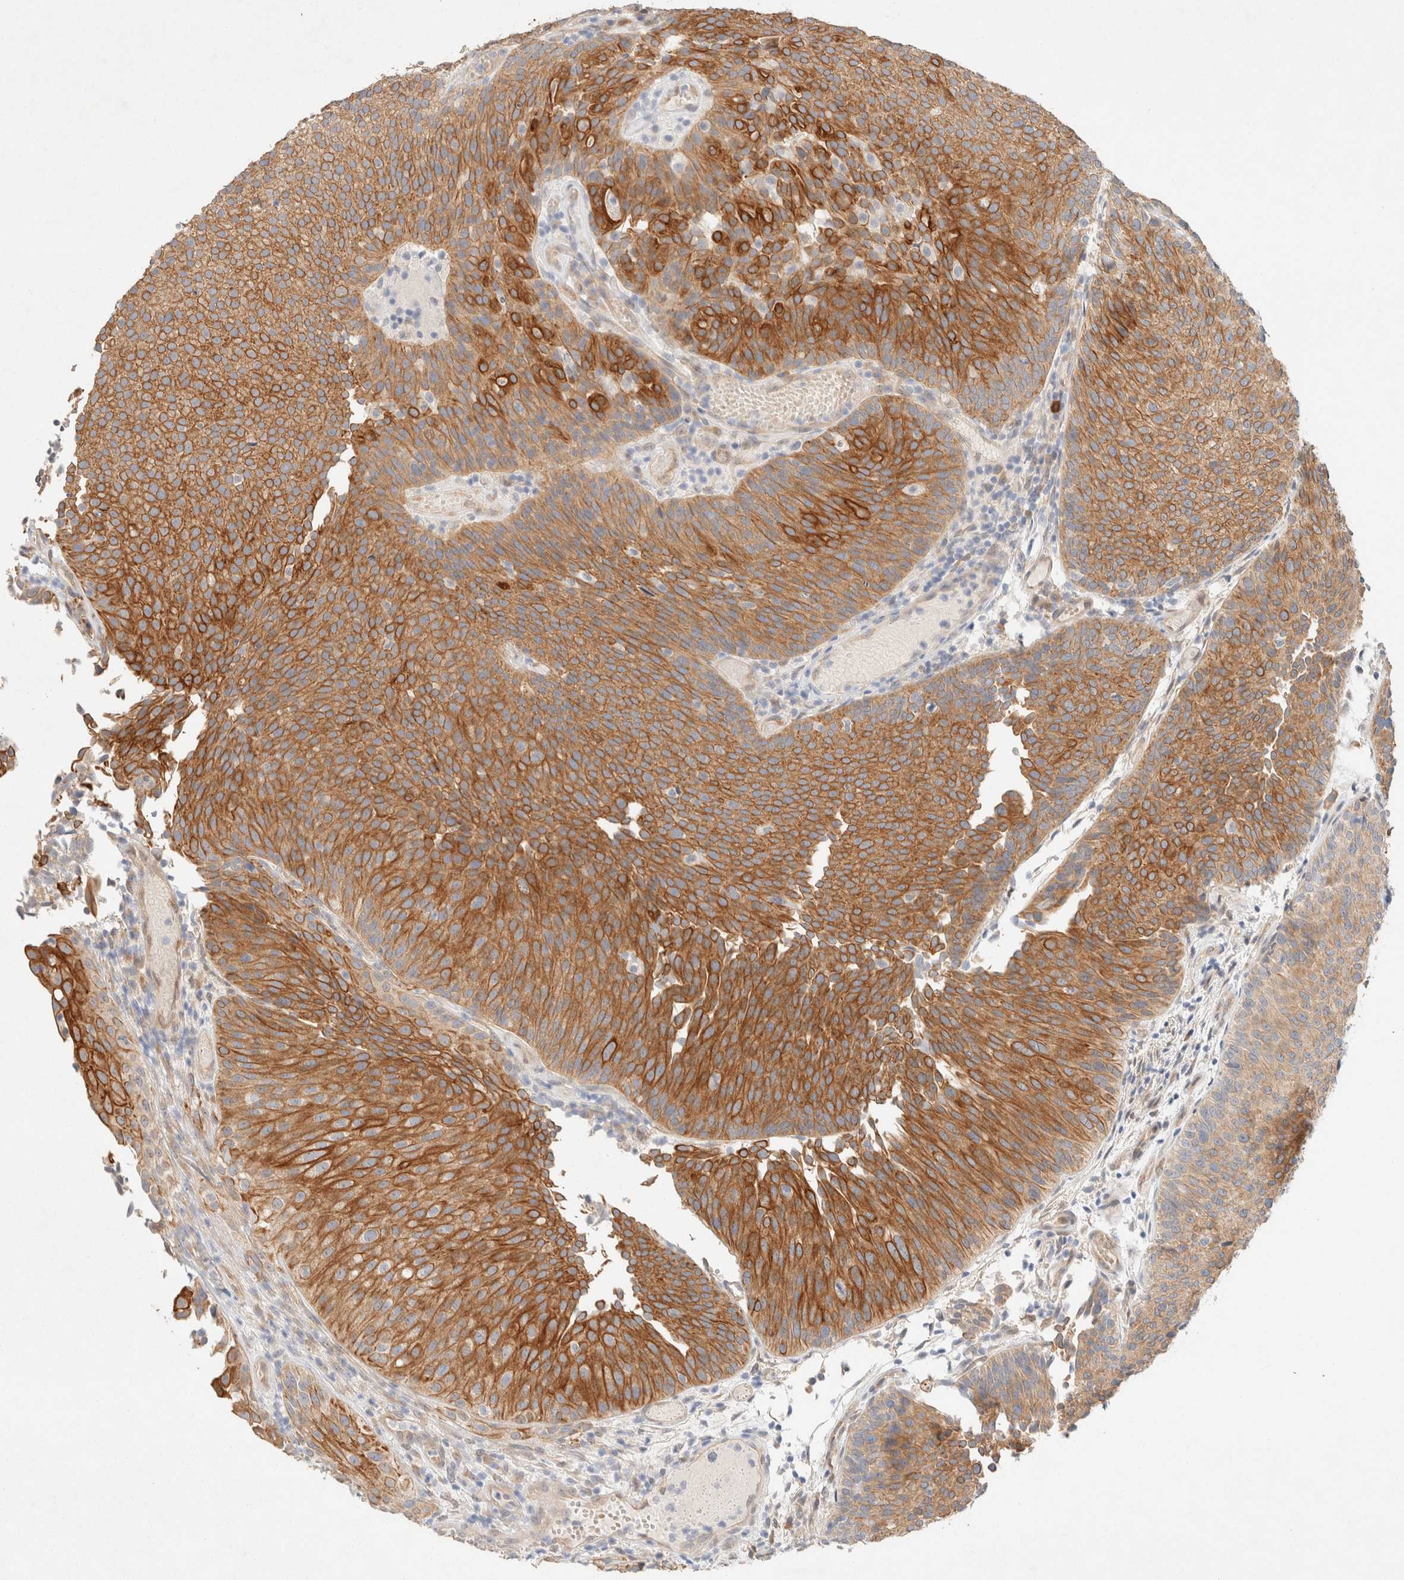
{"staining": {"intensity": "strong", "quantity": ">75%", "location": "cytoplasmic/membranous"}, "tissue": "urothelial cancer", "cell_type": "Tumor cells", "image_type": "cancer", "snomed": [{"axis": "morphology", "description": "Urothelial carcinoma, Low grade"}, {"axis": "topography", "description": "Urinary bladder"}], "caption": "Strong cytoplasmic/membranous staining for a protein is present in approximately >75% of tumor cells of urothelial cancer using immunohistochemistry.", "gene": "CSNK1E", "patient": {"sex": "male", "age": 86}}